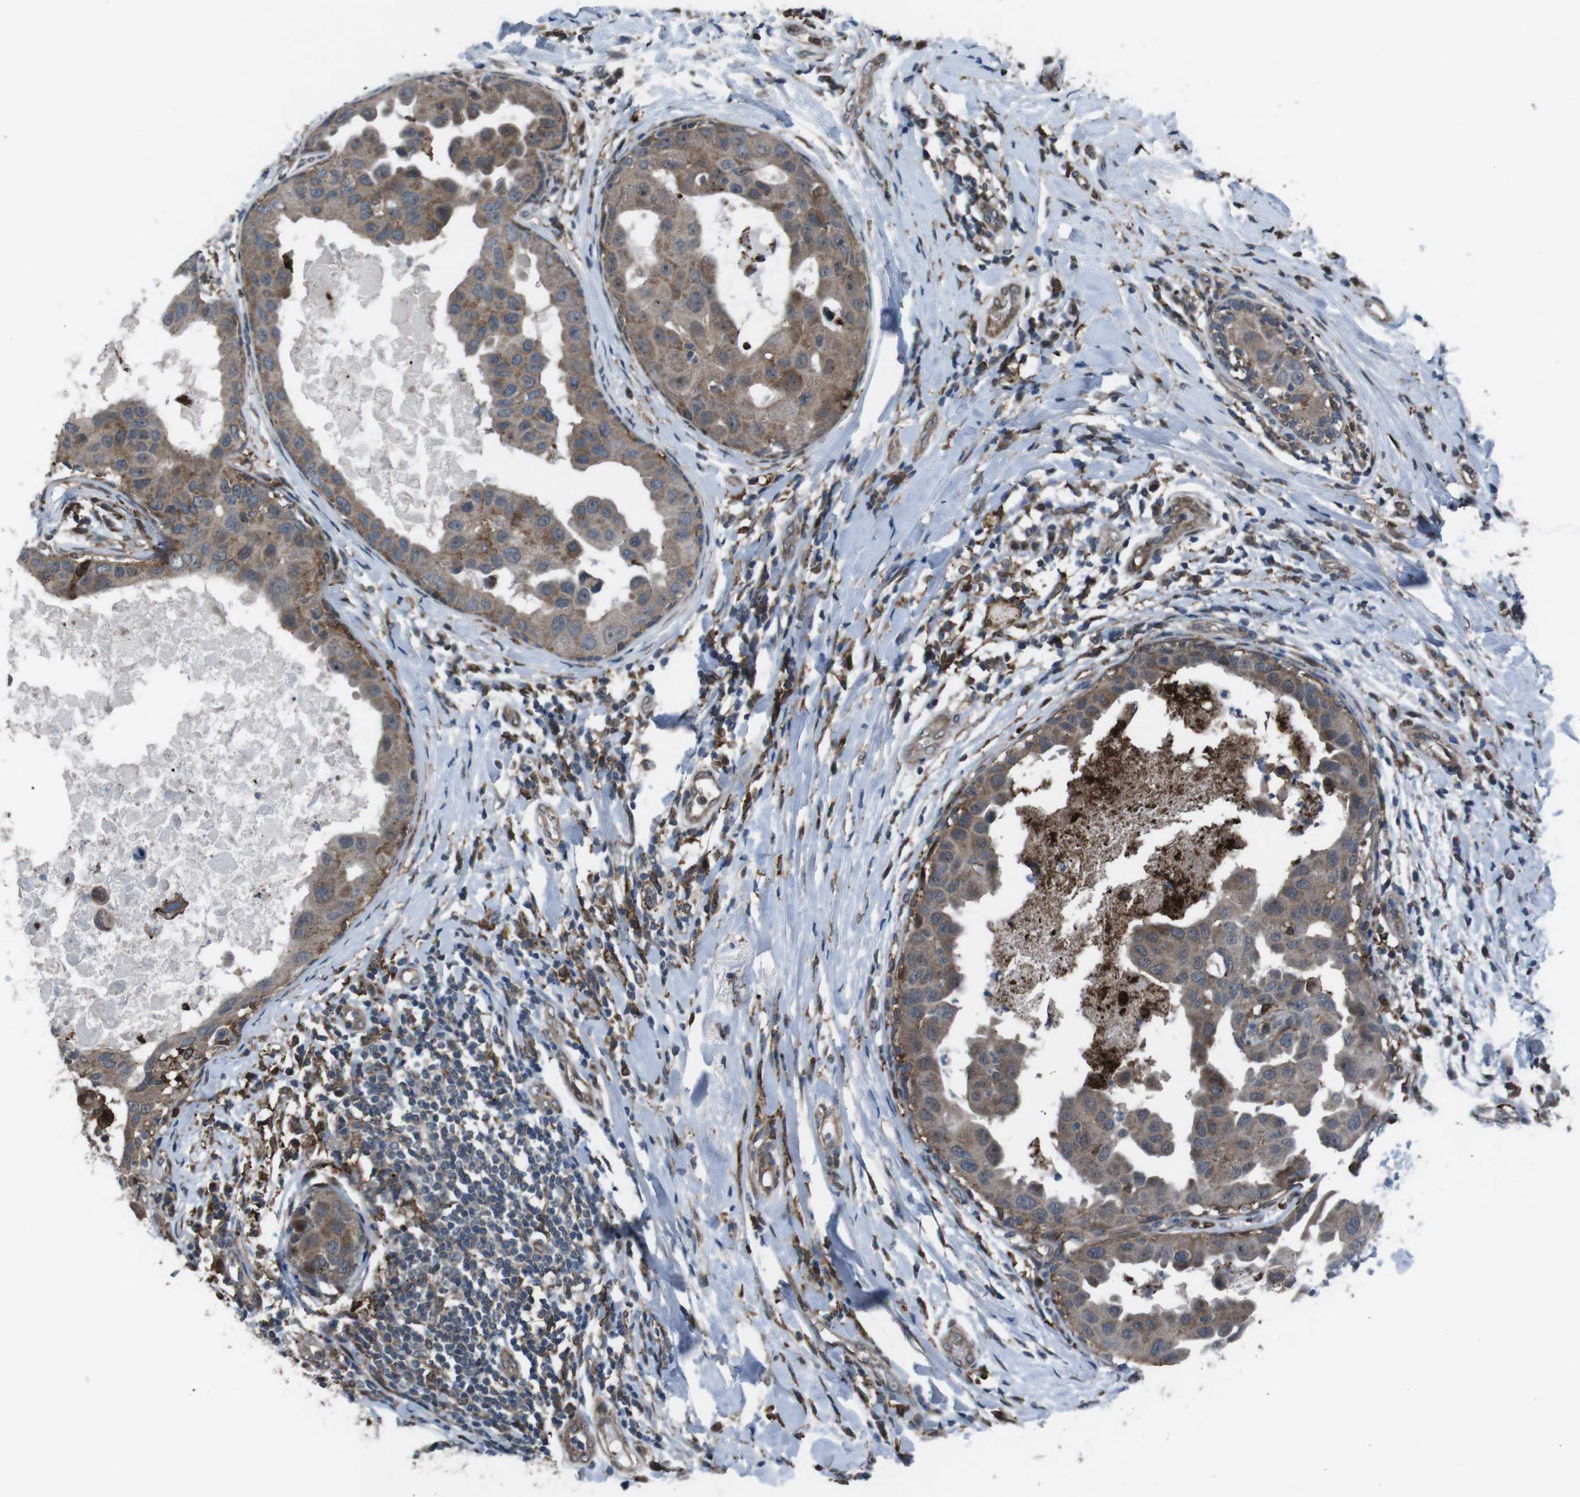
{"staining": {"intensity": "moderate", "quantity": "25%-75%", "location": "cytoplasmic/membranous"}, "tissue": "breast cancer", "cell_type": "Tumor cells", "image_type": "cancer", "snomed": [{"axis": "morphology", "description": "Duct carcinoma"}, {"axis": "topography", "description": "Breast"}], "caption": "Protein staining by IHC reveals moderate cytoplasmic/membranous staining in about 25%-75% of tumor cells in breast cancer (intraductal carcinoma). (brown staining indicates protein expression, while blue staining denotes nuclei).", "gene": "GDF10", "patient": {"sex": "female", "age": 27}}